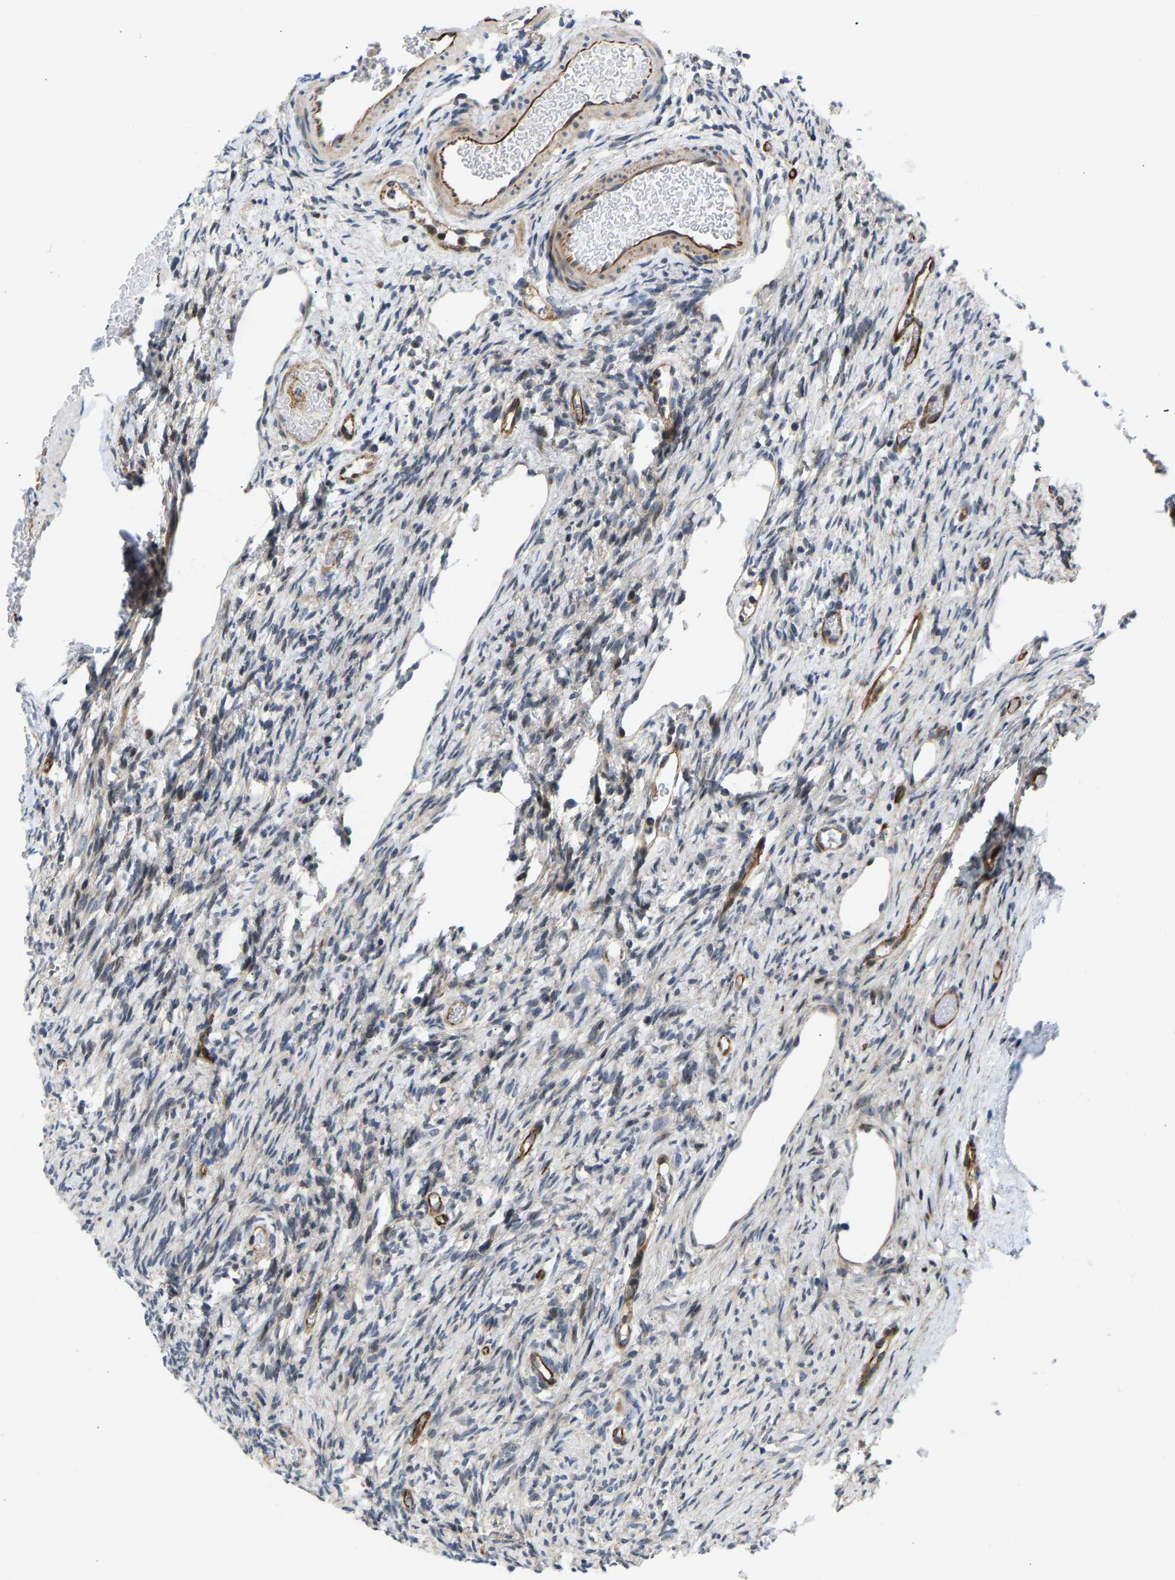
{"staining": {"intensity": "moderate", "quantity": "25%-75%", "location": "cytoplasmic/membranous"}, "tissue": "ovary", "cell_type": "Follicle cells", "image_type": "normal", "snomed": [{"axis": "morphology", "description": "Normal tissue, NOS"}, {"axis": "topography", "description": "Ovary"}], "caption": "Immunohistochemistry (IHC) photomicrograph of unremarkable human ovary stained for a protein (brown), which displays medium levels of moderate cytoplasmic/membranous expression in approximately 25%-75% of follicle cells.", "gene": "RESF1", "patient": {"sex": "female", "age": 33}}